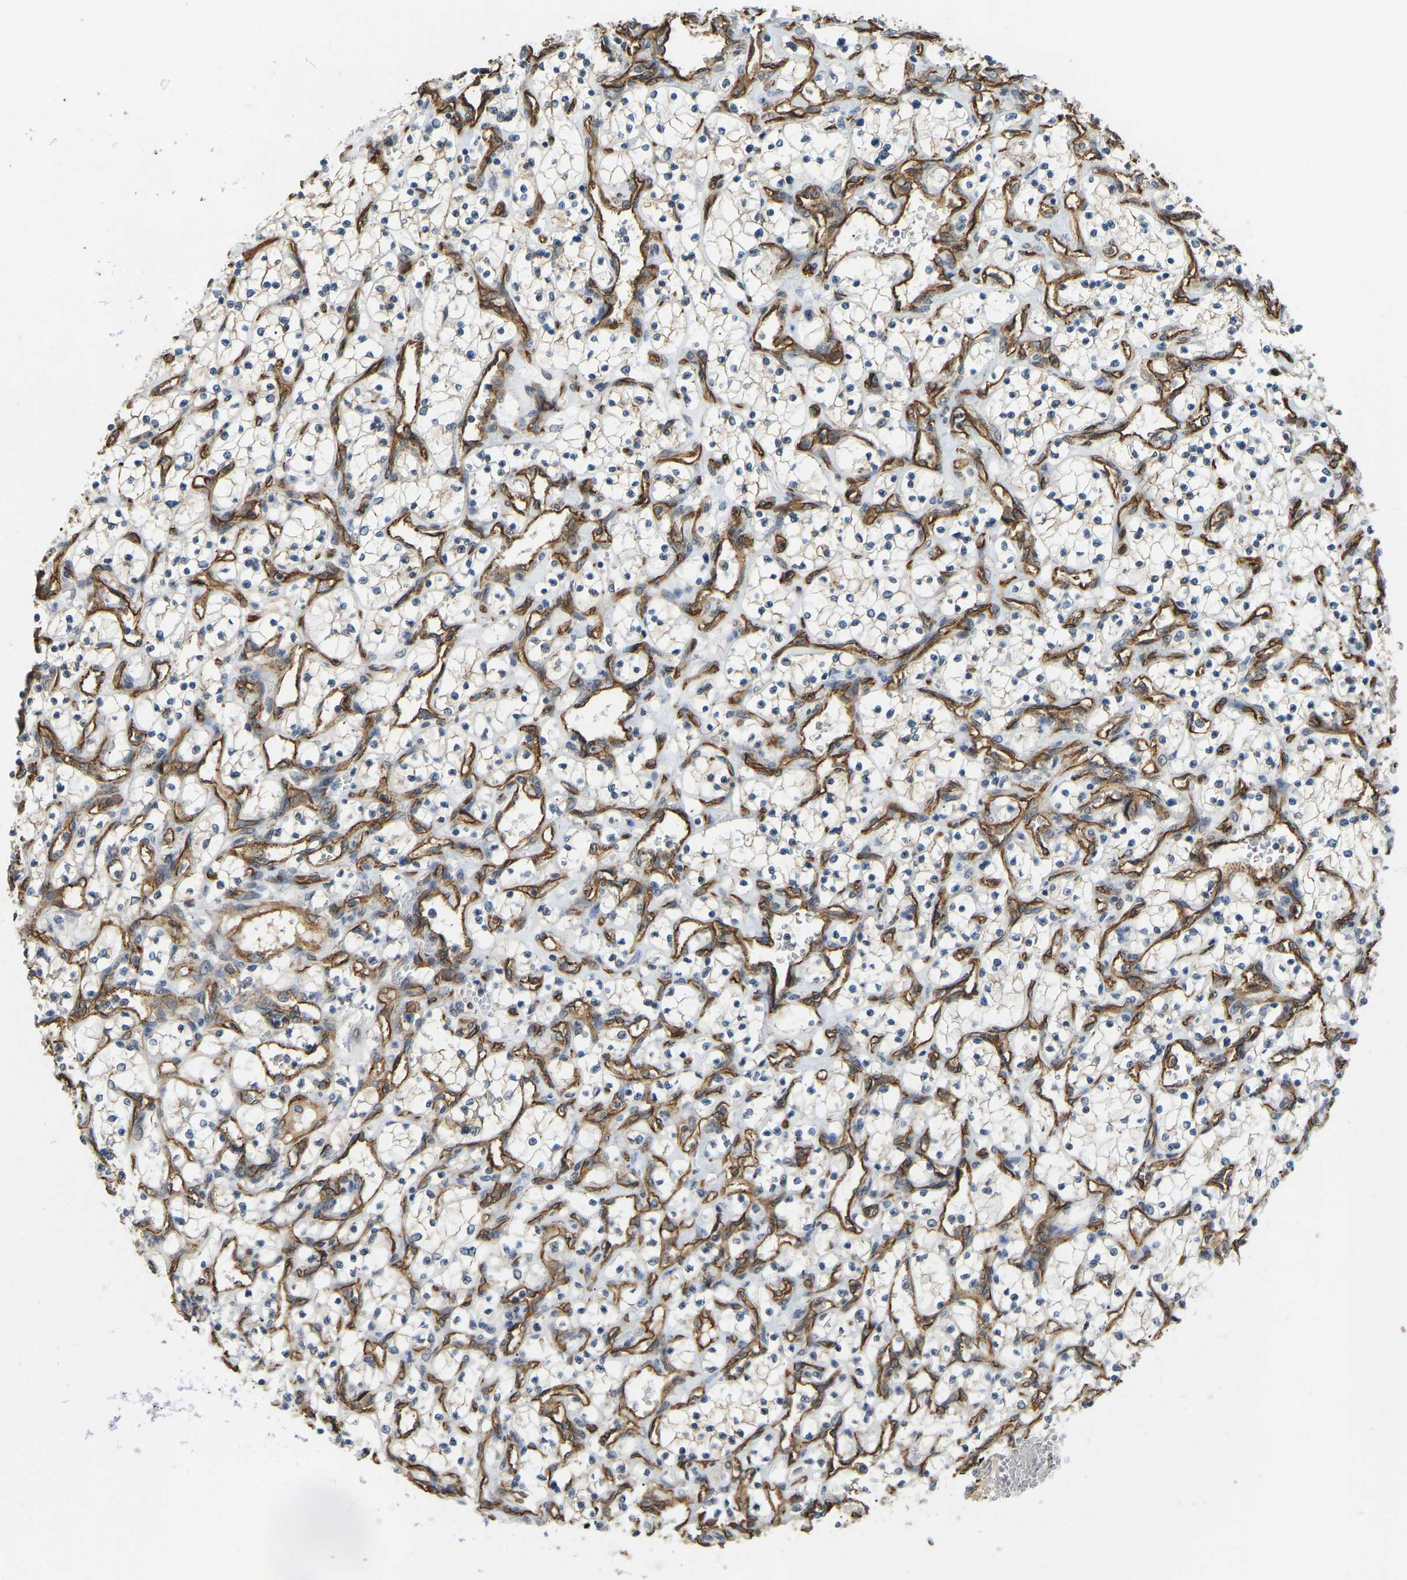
{"staining": {"intensity": "weak", "quantity": "<25%", "location": "cytoplasmic/membranous"}, "tissue": "renal cancer", "cell_type": "Tumor cells", "image_type": "cancer", "snomed": [{"axis": "morphology", "description": "Adenocarcinoma, NOS"}, {"axis": "topography", "description": "Kidney"}], "caption": "Tumor cells show no significant expression in adenocarcinoma (renal).", "gene": "NMB", "patient": {"sex": "female", "age": 69}}